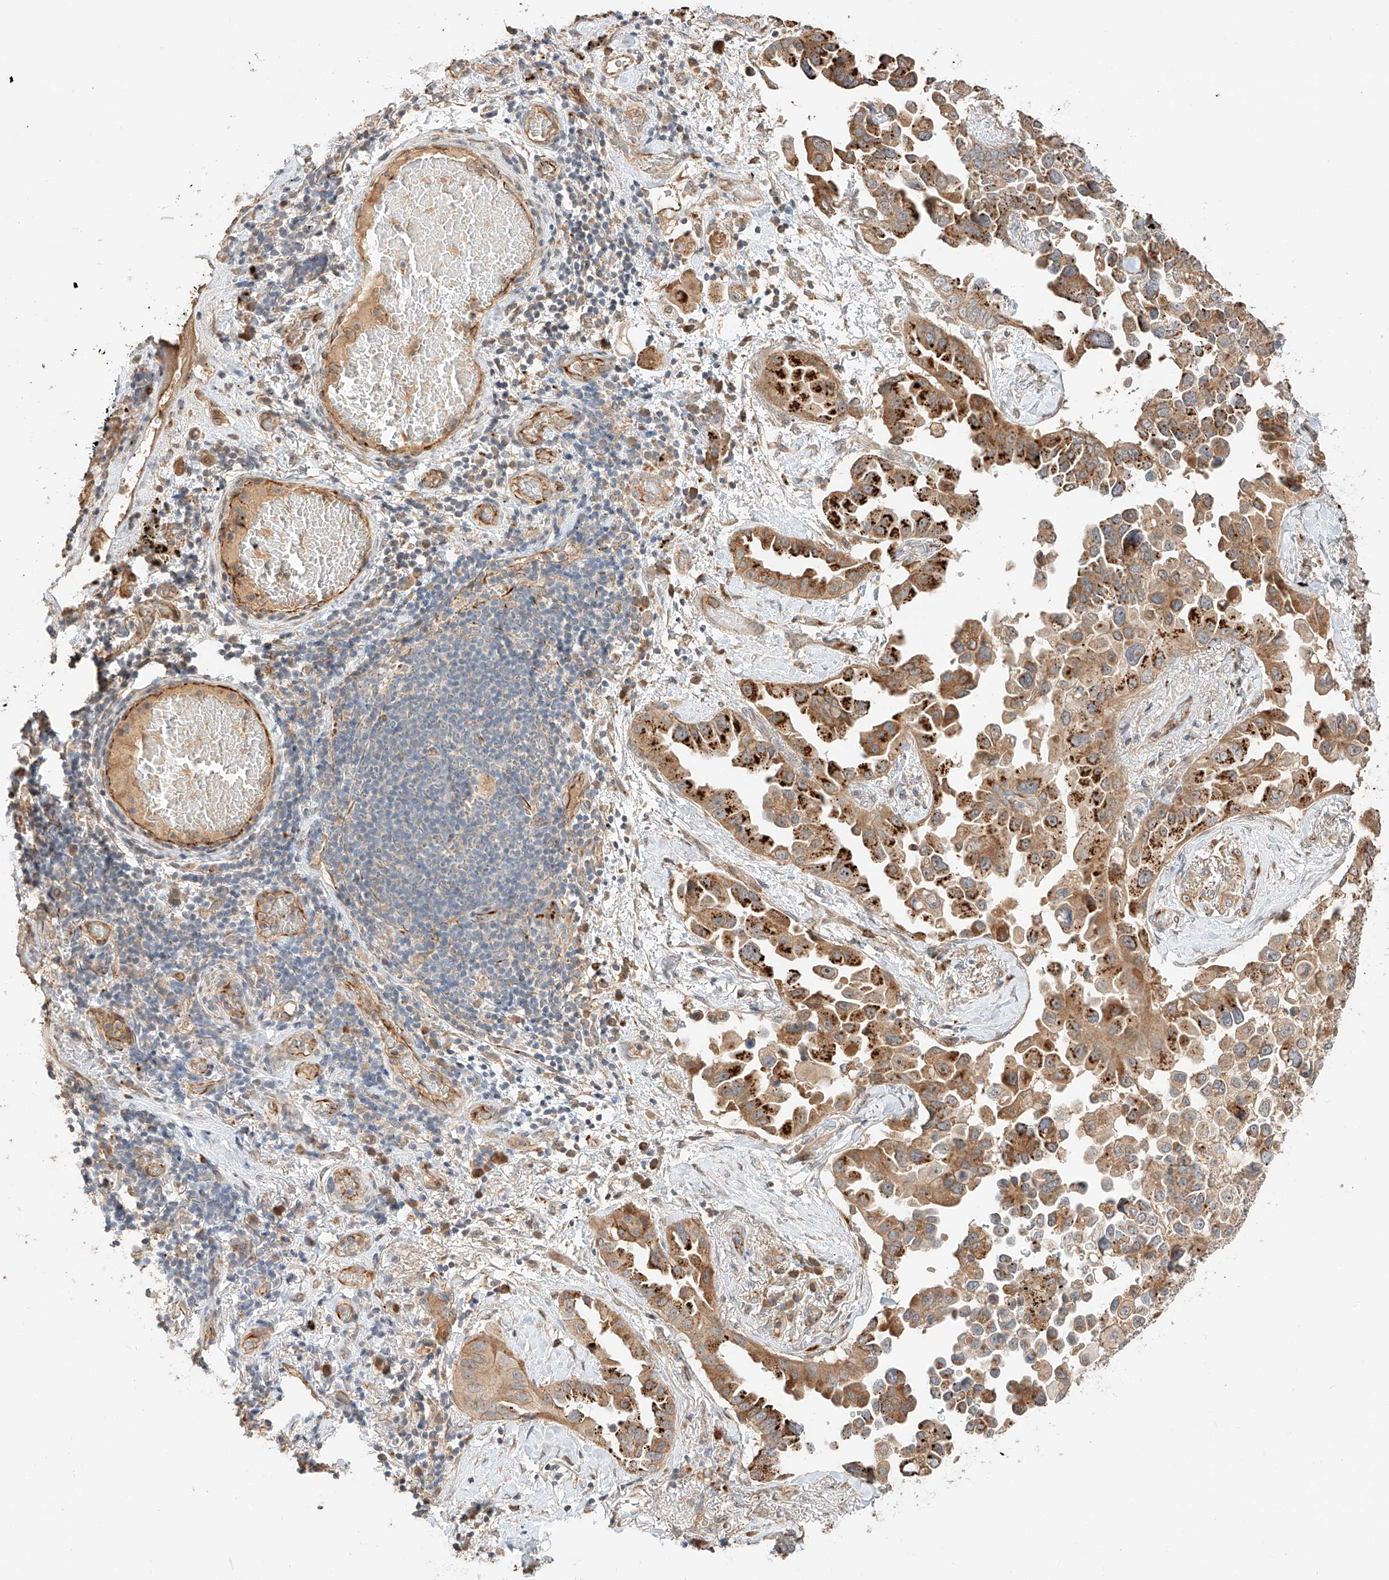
{"staining": {"intensity": "moderate", "quantity": ">75%", "location": "cytoplasmic/membranous"}, "tissue": "lung cancer", "cell_type": "Tumor cells", "image_type": "cancer", "snomed": [{"axis": "morphology", "description": "Adenocarcinoma, NOS"}, {"axis": "topography", "description": "Lung"}], "caption": "Brown immunohistochemical staining in human adenocarcinoma (lung) exhibits moderate cytoplasmic/membranous staining in about >75% of tumor cells.", "gene": "SUSD6", "patient": {"sex": "female", "age": 67}}